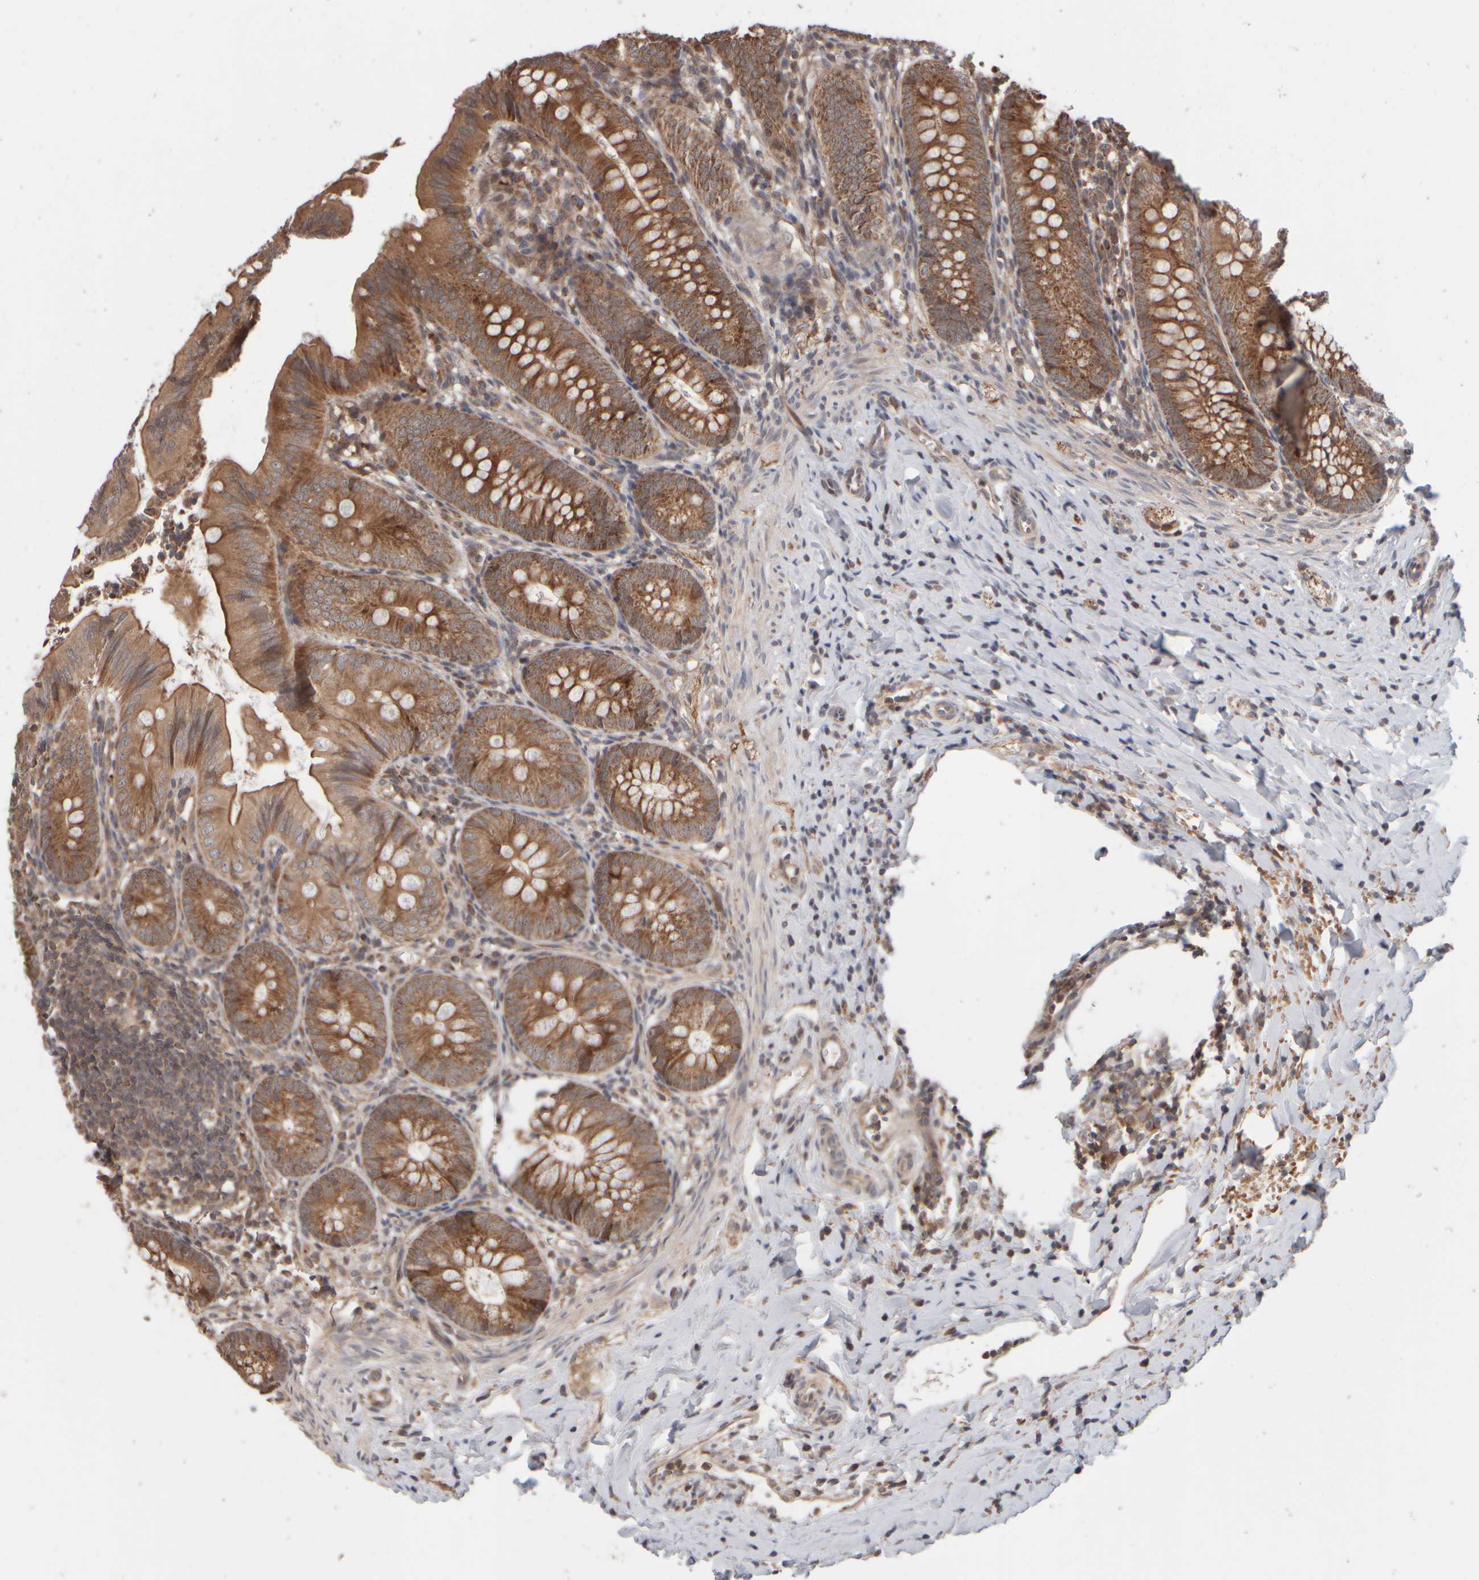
{"staining": {"intensity": "moderate", "quantity": ">75%", "location": "cytoplasmic/membranous"}, "tissue": "appendix", "cell_type": "Glandular cells", "image_type": "normal", "snomed": [{"axis": "morphology", "description": "Normal tissue, NOS"}, {"axis": "topography", "description": "Appendix"}], "caption": "A histopathology image of human appendix stained for a protein displays moderate cytoplasmic/membranous brown staining in glandular cells. Using DAB (brown) and hematoxylin (blue) stains, captured at high magnification using brightfield microscopy.", "gene": "ABHD11", "patient": {"sex": "male", "age": 1}}